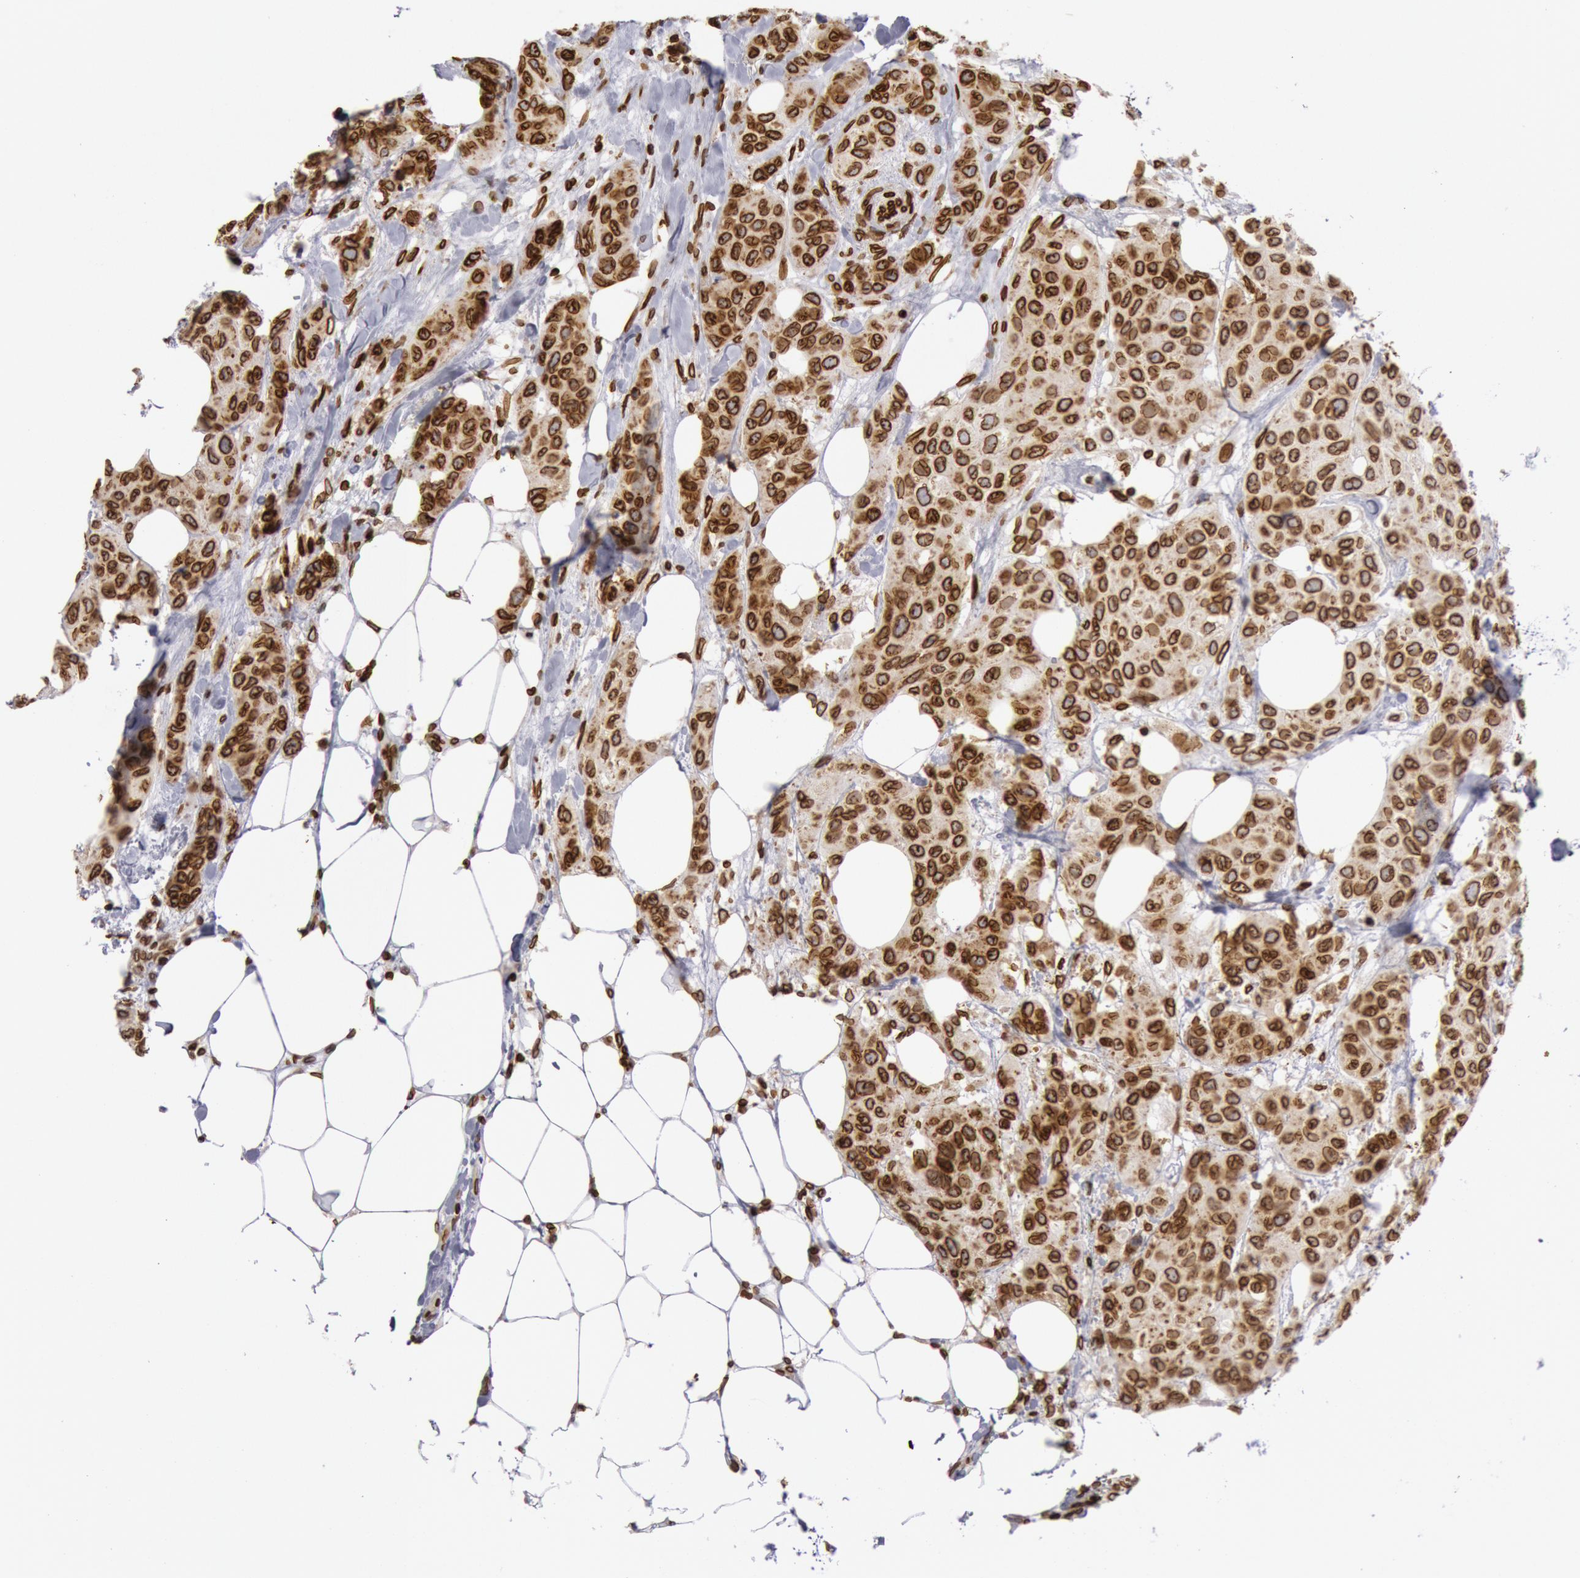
{"staining": {"intensity": "strong", "quantity": ">75%", "location": "nuclear"}, "tissue": "breast cancer", "cell_type": "Tumor cells", "image_type": "cancer", "snomed": [{"axis": "morphology", "description": "Duct carcinoma"}, {"axis": "topography", "description": "Breast"}], "caption": "A micrograph showing strong nuclear staining in about >75% of tumor cells in breast invasive ductal carcinoma, as visualized by brown immunohistochemical staining.", "gene": "SUN2", "patient": {"sex": "female", "age": 68}}